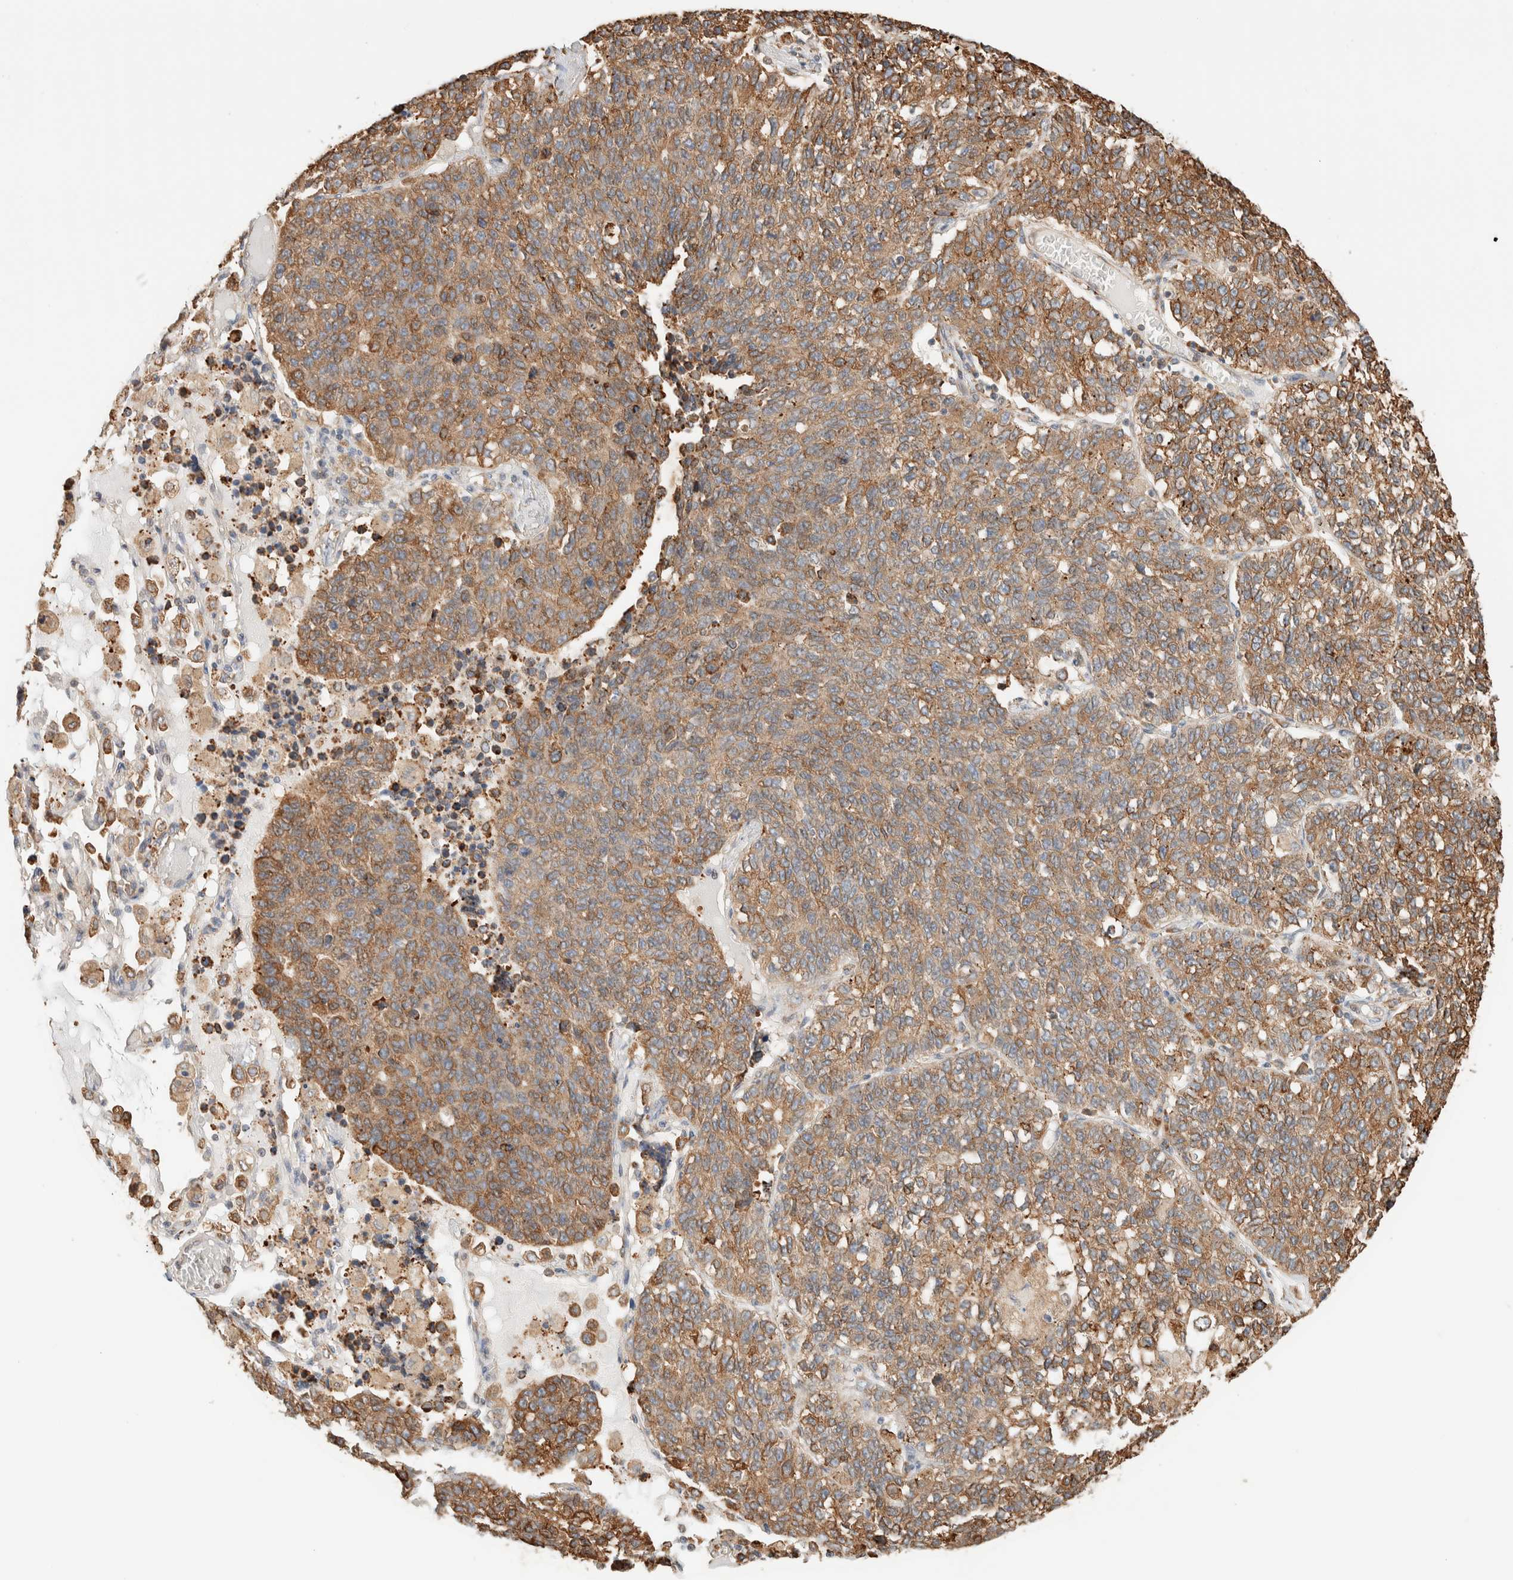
{"staining": {"intensity": "moderate", "quantity": ">75%", "location": "cytoplasmic/membranous"}, "tissue": "lung cancer", "cell_type": "Tumor cells", "image_type": "cancer", "snomed": [{"axis": "morphology", "description": "Adenocarcinoma, NOS"}, {"axis": "topography", "description": "Lung"}], "caption": "Moderate cytoplasmic/membranous expression is identified in approximately >75% of tumor cells in lung adenocarcinoma.", "gene": "INTS1", "patient": {"sex": "male", "age": 49}}